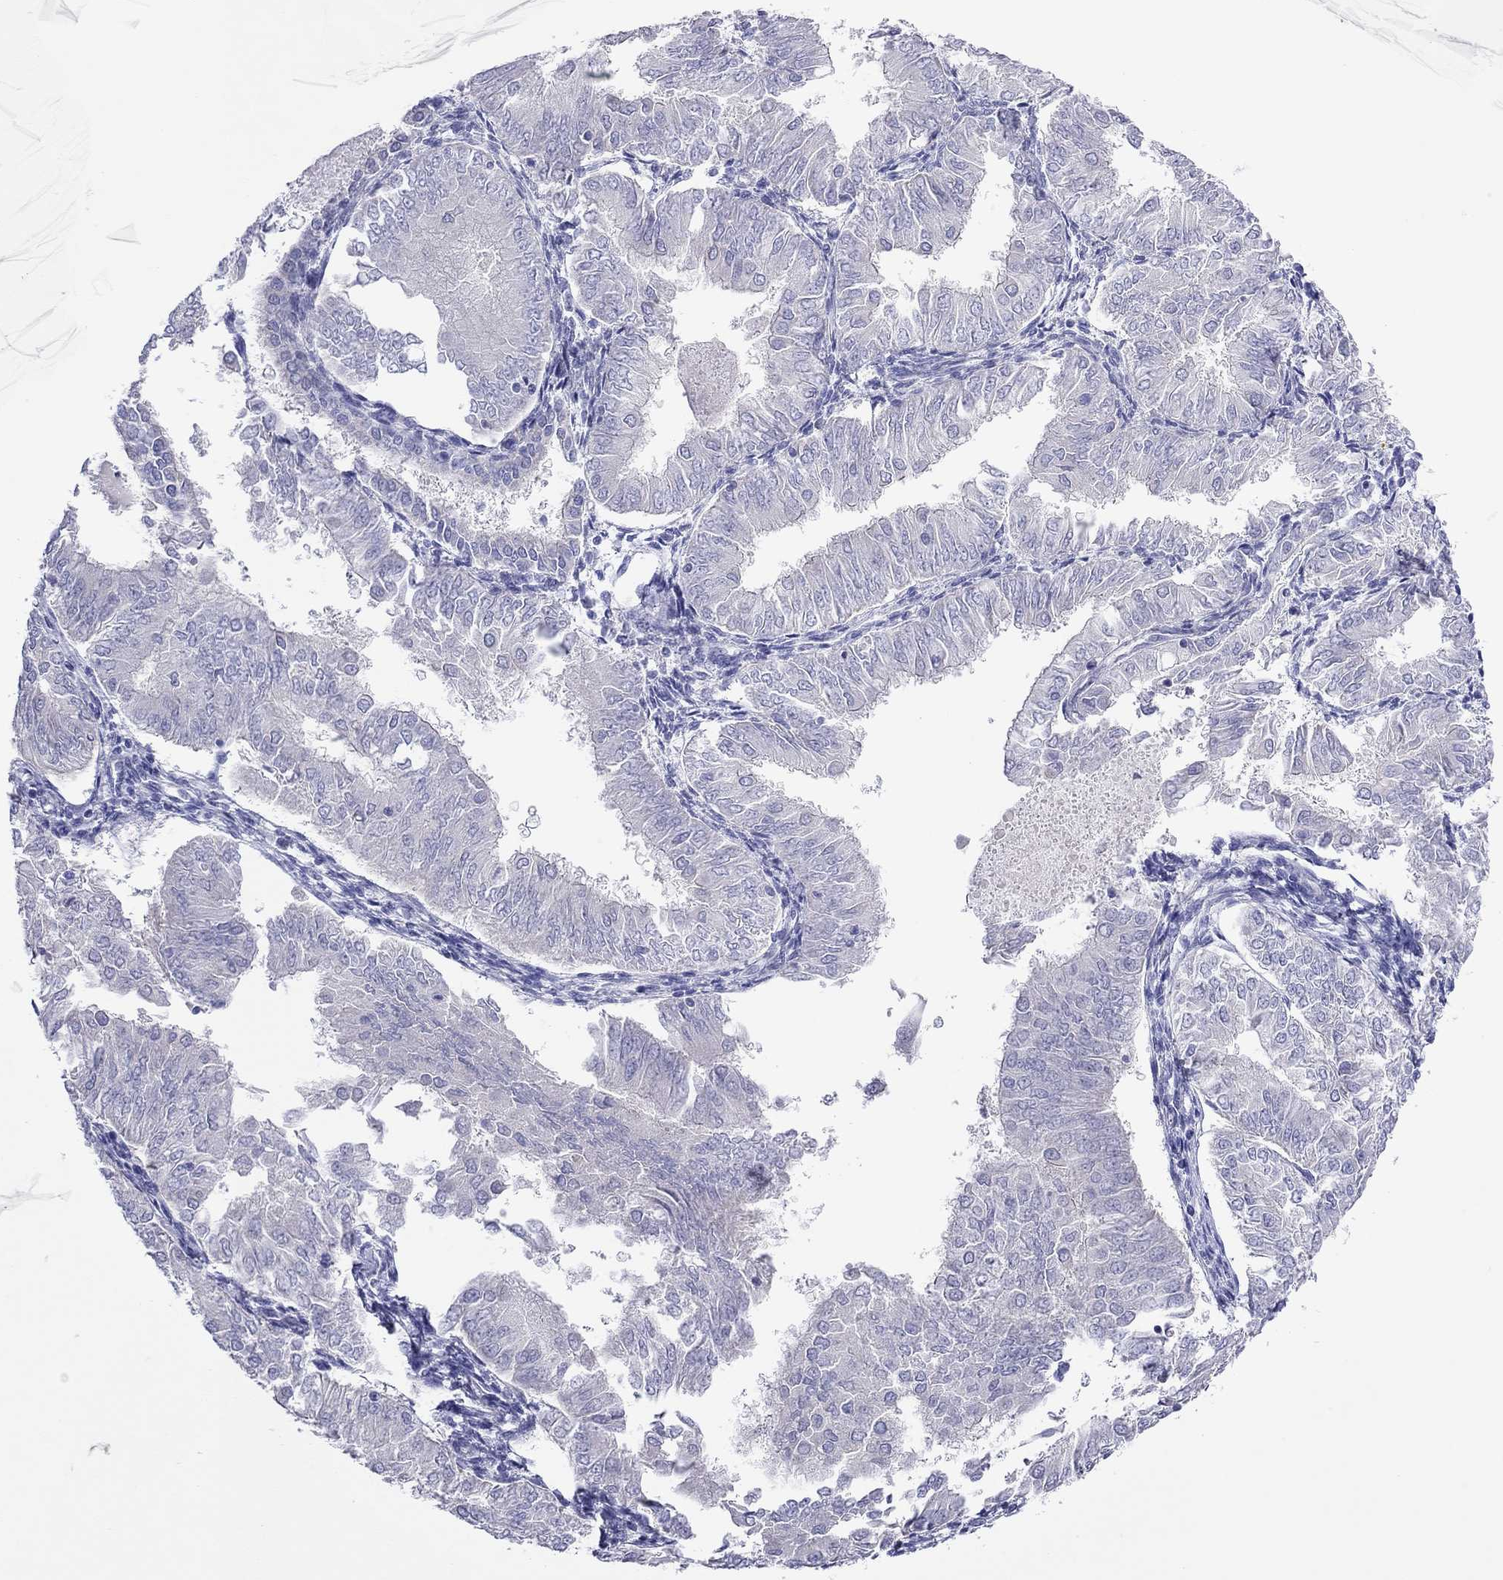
{"staining": {"intensity": "negative", "quantity": "none", "location": "none"}, "tissue": "endometrial cancer", "cell_type": "Tumor cells", "image_type": "cancer", "snomed": [{"axis": "morphology", "description": "Adenocarcinoma, NOS"}, {"axis": "topography", "description": "Endometrium"}], "caption": "An IHC histopathology image of endometrial adenocarcinoma is shown. There is no staining in tumor cells of endometrial adenocarcinoma.", "gene": "MGAT4C", "patient": {"sex": "female", "age": 53}}